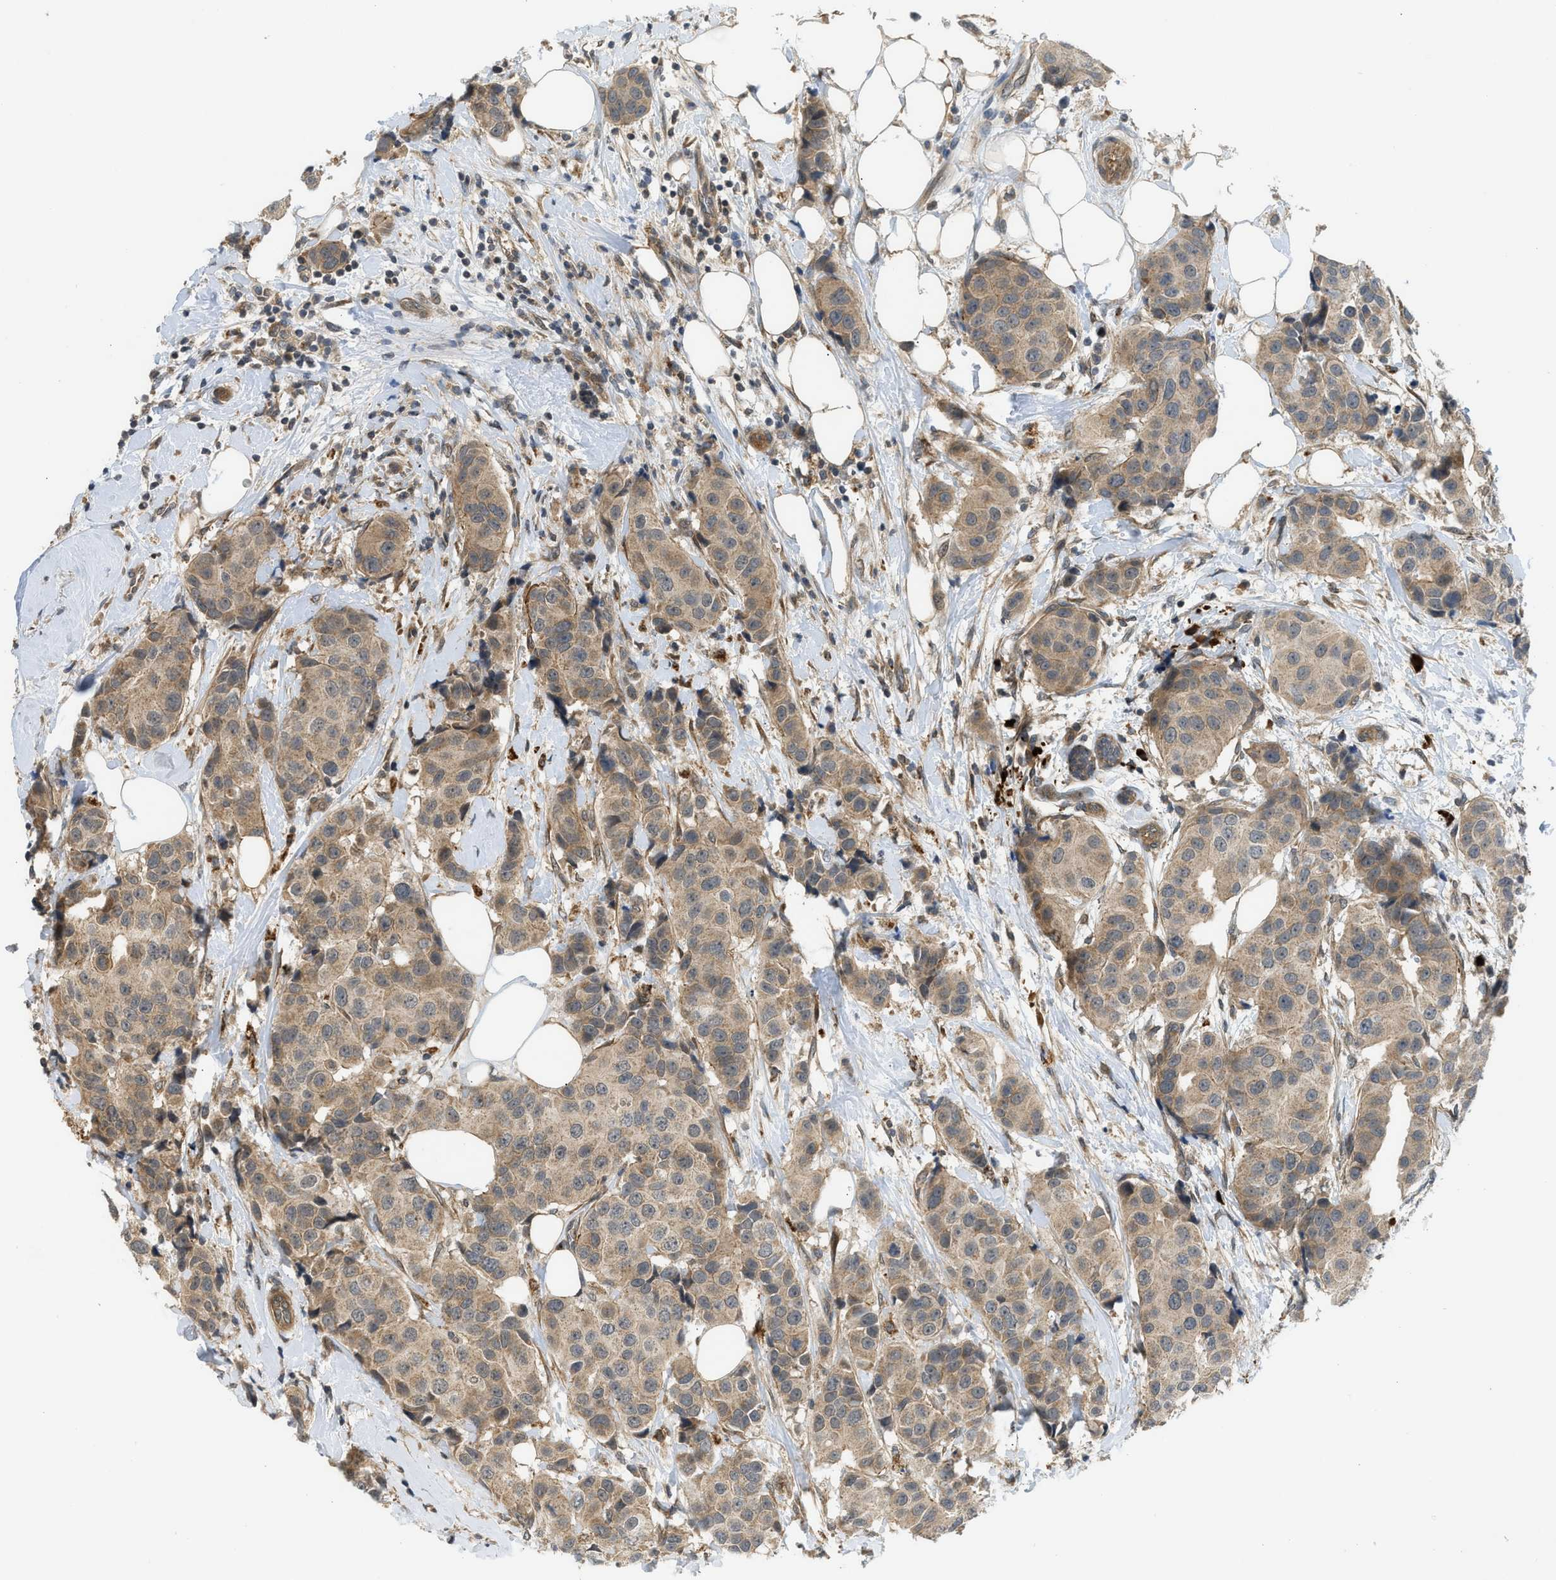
{"staining": {"intensity": "moderate", "quantity": ">75%", "location": "cytoplasmic/membranous"}, "tissue": "breast cancer", "cell_type": "Tumor cells", "image_type": "cancer", "snomed": [{"axis": "morphology", "description": "Normal tissue, NOS"}, {"axis": "morphology", "description": "Duct carcinoma"}, {"axis": "topography", "description": "Breast"}], "caption": "Protein expression by IHC exhibits moderate cytoplasmic/membranous positivity in about >75% of tumor cells in breast cancer. (DAB (3,3'-diaminobenzidine) IHC with brightfield microscopy, high magnification).", "gene": "ADCY8", "patient": {"sex": "female", "age": 39}}